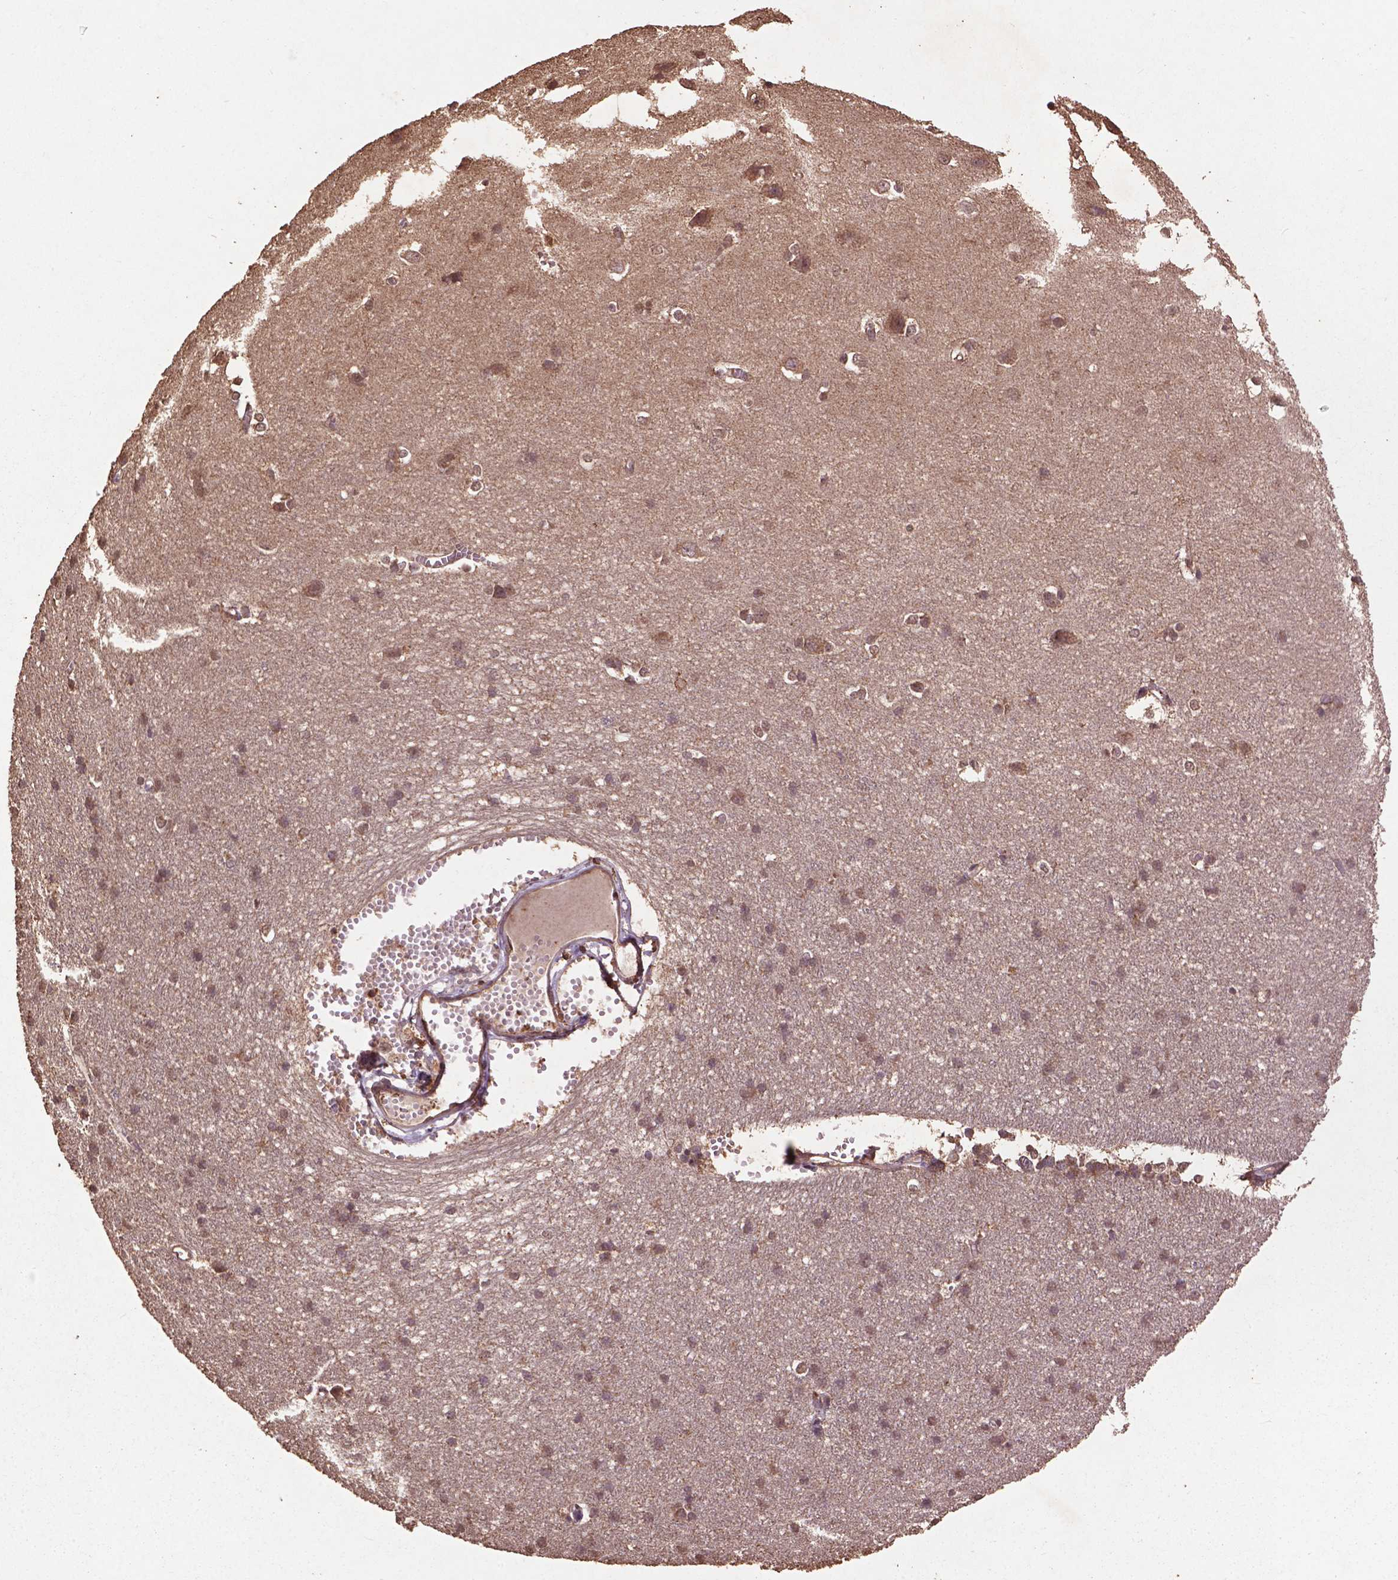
{"staining": {"intensity": "moderate", "quantity": ">75%", "location": "cytoplasmic/membranous,nuclear"}, "tissue": "cerebral cortex", "cell_type": "Endothelial cells", "image_type": "normal", "snomed": [{"axis": "morphology", "description": "Normal tissue, NOS"}, {"axis": "topography", "description": "Cerebral cortex"}], "caption": "Immunohistochemistry (IHC) of normal human cerebral cortex displays medium levels of moderate cytoplasmic/membranous,nuclear staining in about >75% of endothelial cells. The protein of interest is shown in brown color, while the nuclei are stained blue.", "gene": "BABAM1", "patient": {"sex": "male", "age": 37}}